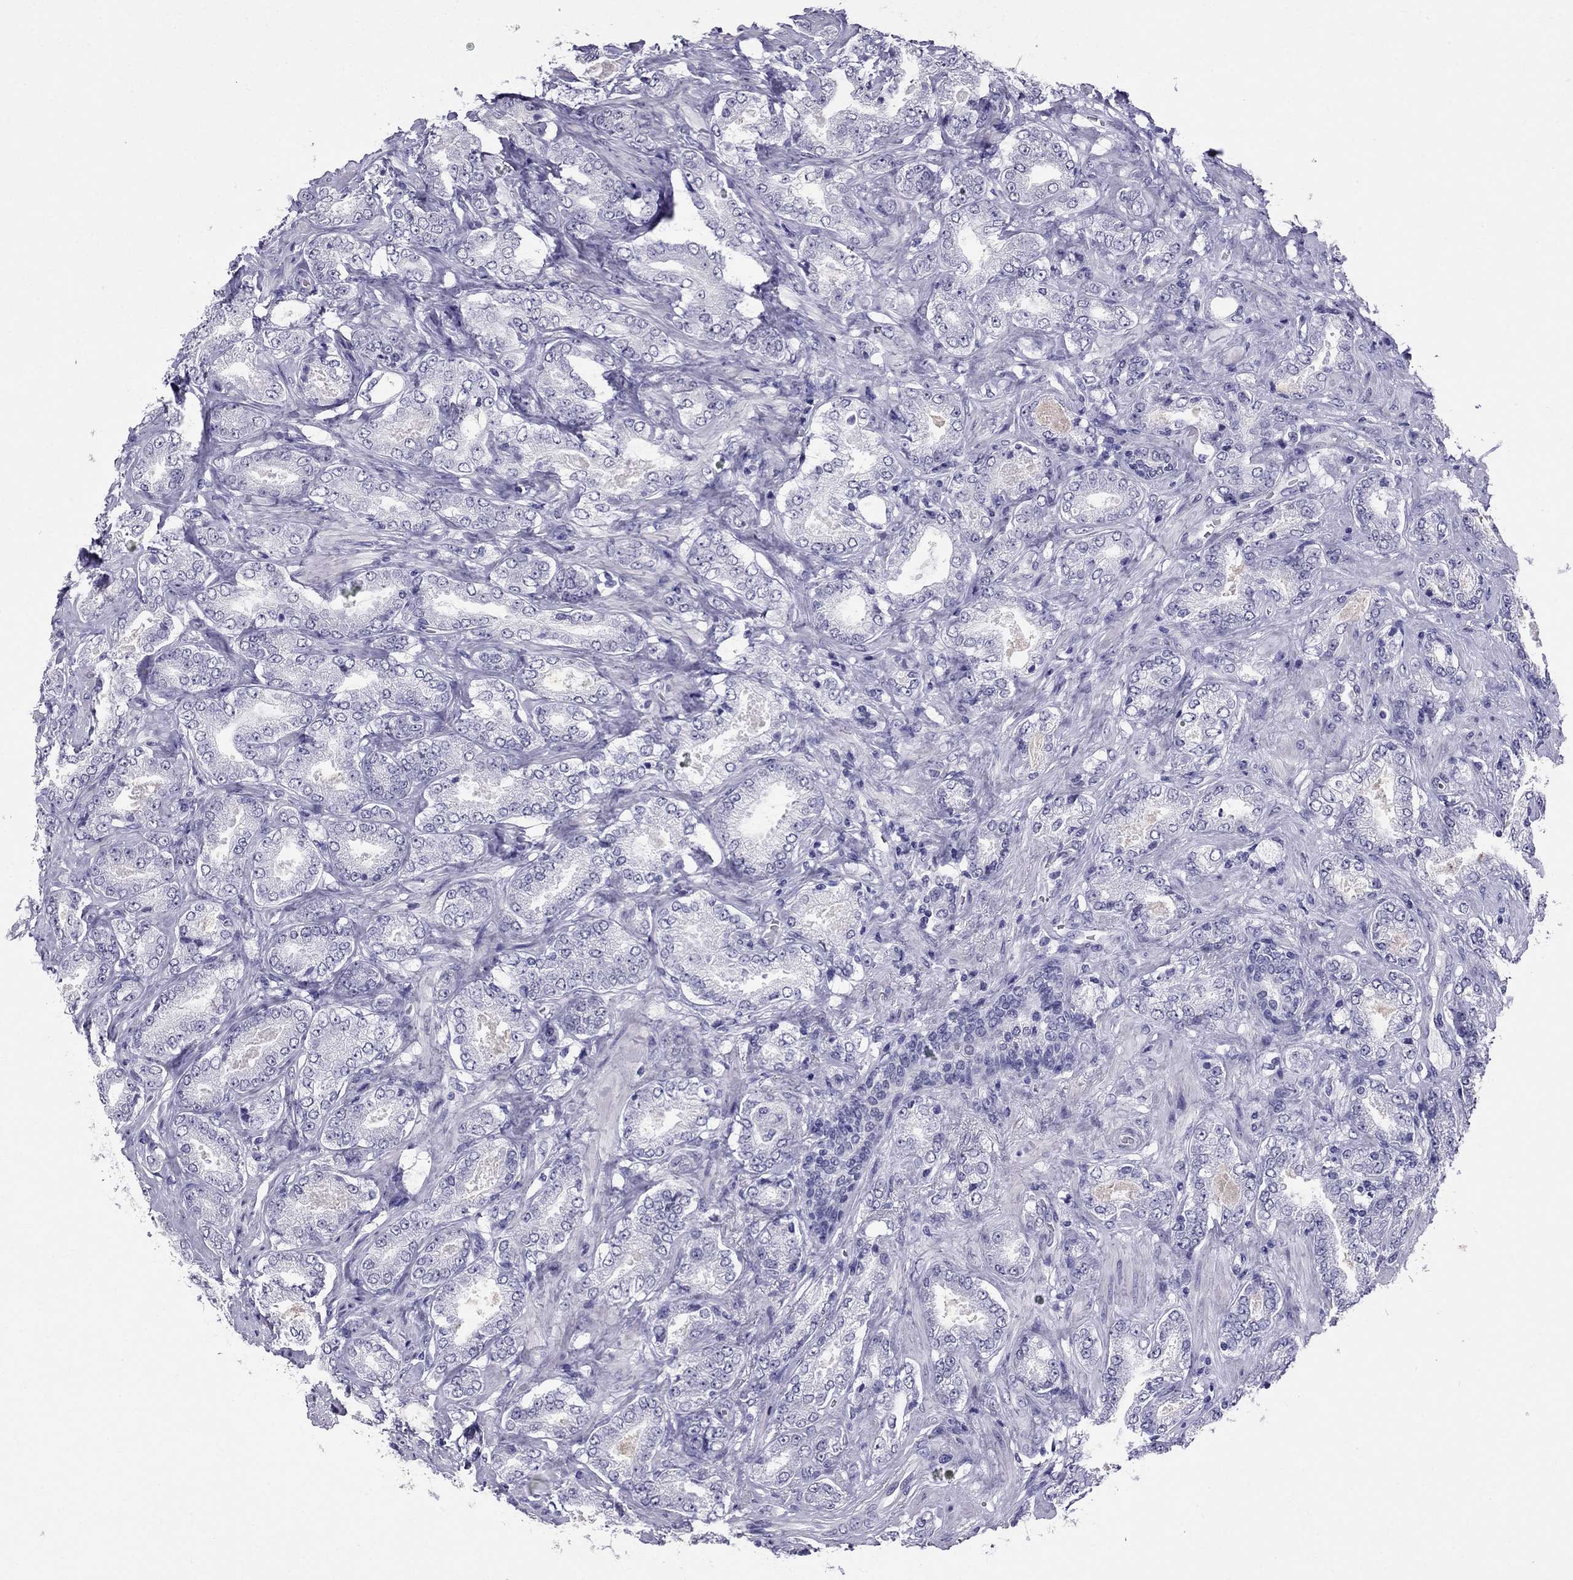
{"staining": {"intensity": "negative", "quantity": "none", "location": "none"}, "tissue": "prostate cancer", "cell_type": "Tumor cells", "image_type": "cancer", "snomed": [{"axis": "morphology", "description": "Adenocarcinoma, NOS"}, {"axis": "topography", "description": "Prostate"}], "caption": "Adenocarcinoma (prostate) was stained to show a protein in brown. There is no significant expression in tumor cells. (DAB immunohistochemistry (IHC) with hematoxylin counter stain).", "gene": "CROCC2", "patient": {"sex": "male", "age": 64}}